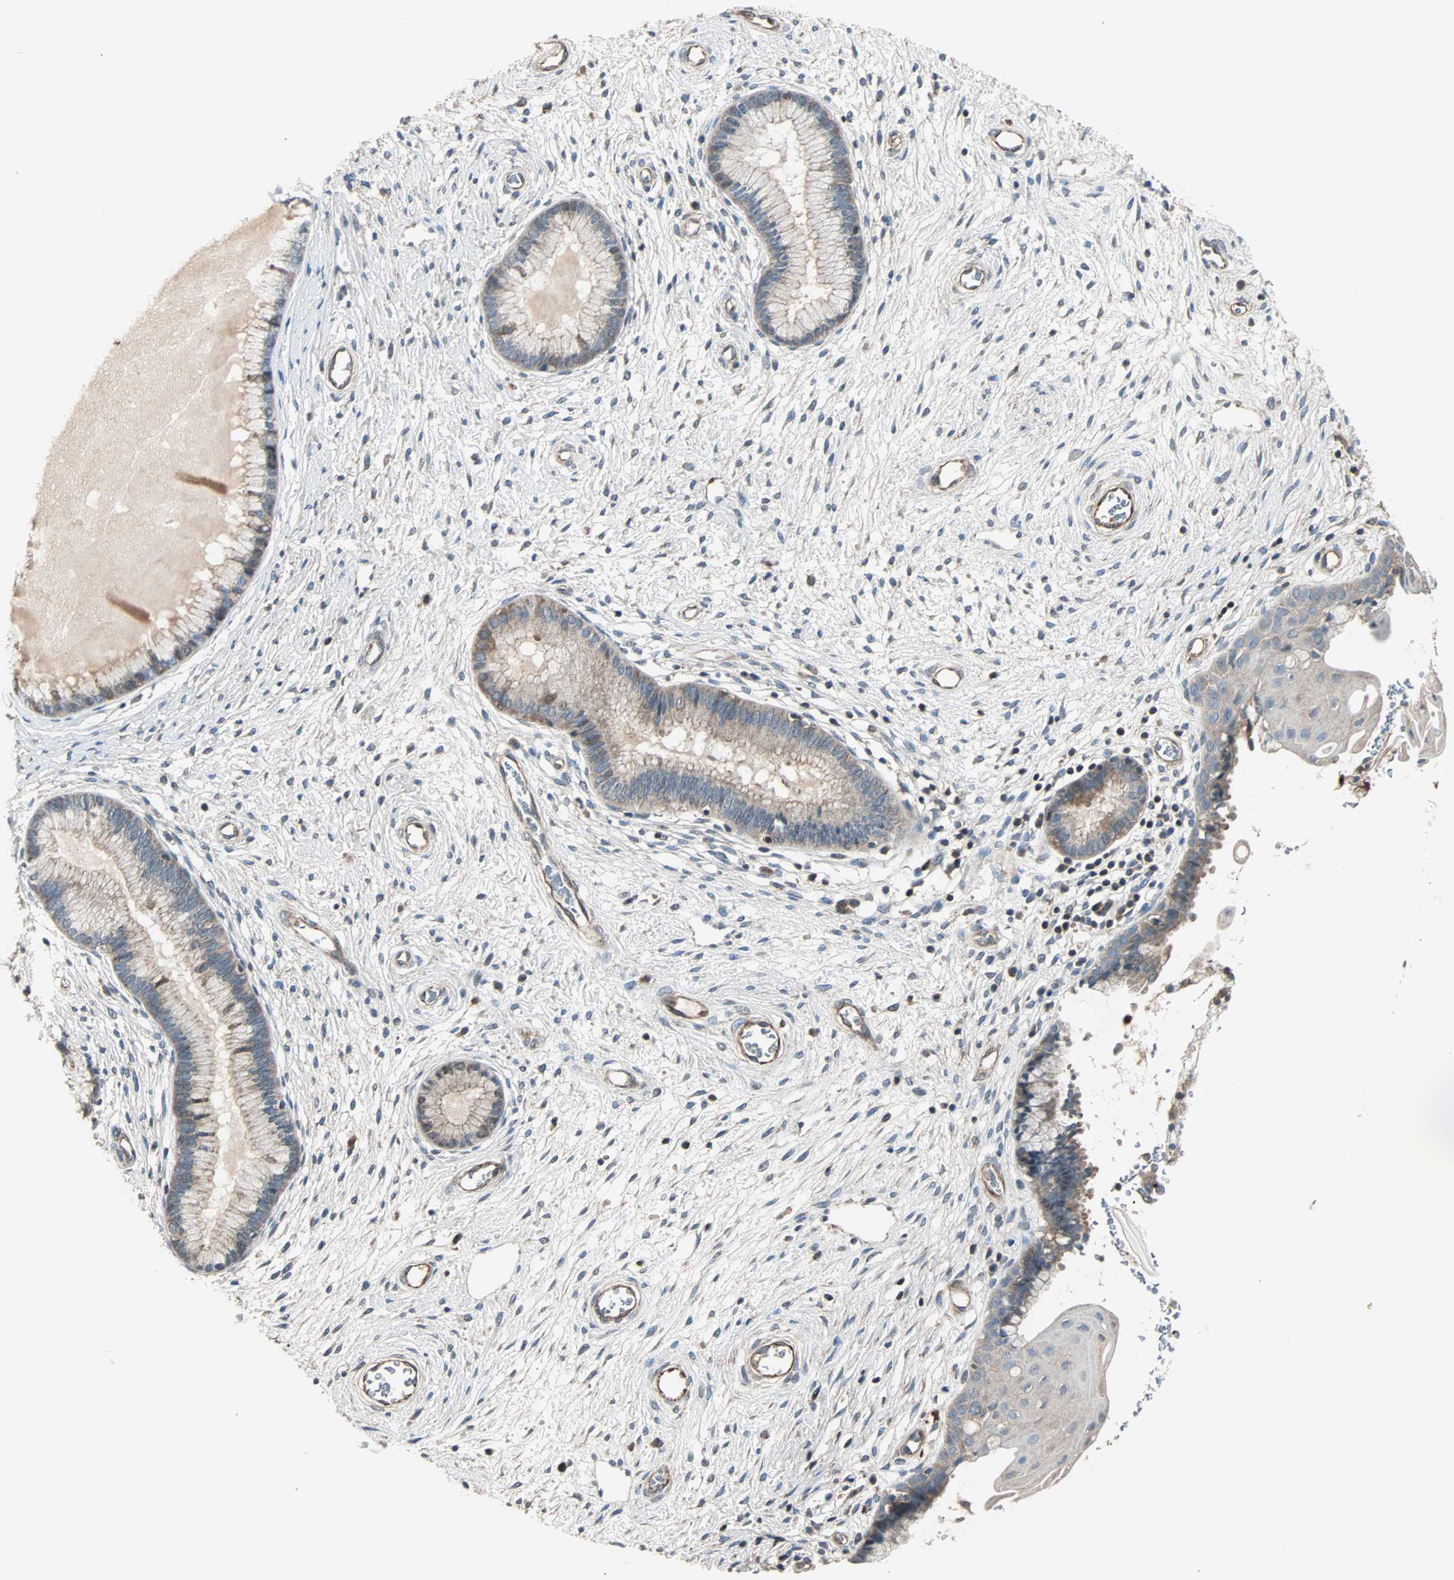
{"staining": {"intensity": "weak", "quantity": ">75%", "location": "cytoplasmic/membranous"}, "tissue": "cervix", "cell_type": "Glandular cells", "image_type": "normal", "snomed": [{"axis": "morphology", "description": "Normal tissue, NOS"}, {"axis": "topography", "description": "Cervix"}], "caption": "Protein expression analysis of benign cervix shows weak cytoplasmic/membranous staining in about >75% of glandular cells. Using DAB (3,3'-diaminobenzidine) (brown) and hematoxylin (blue) stains, captured at high magnification using brightfield microscopy.", "gene": "GCK", "patient": {"sex": "female", "age": 55}}